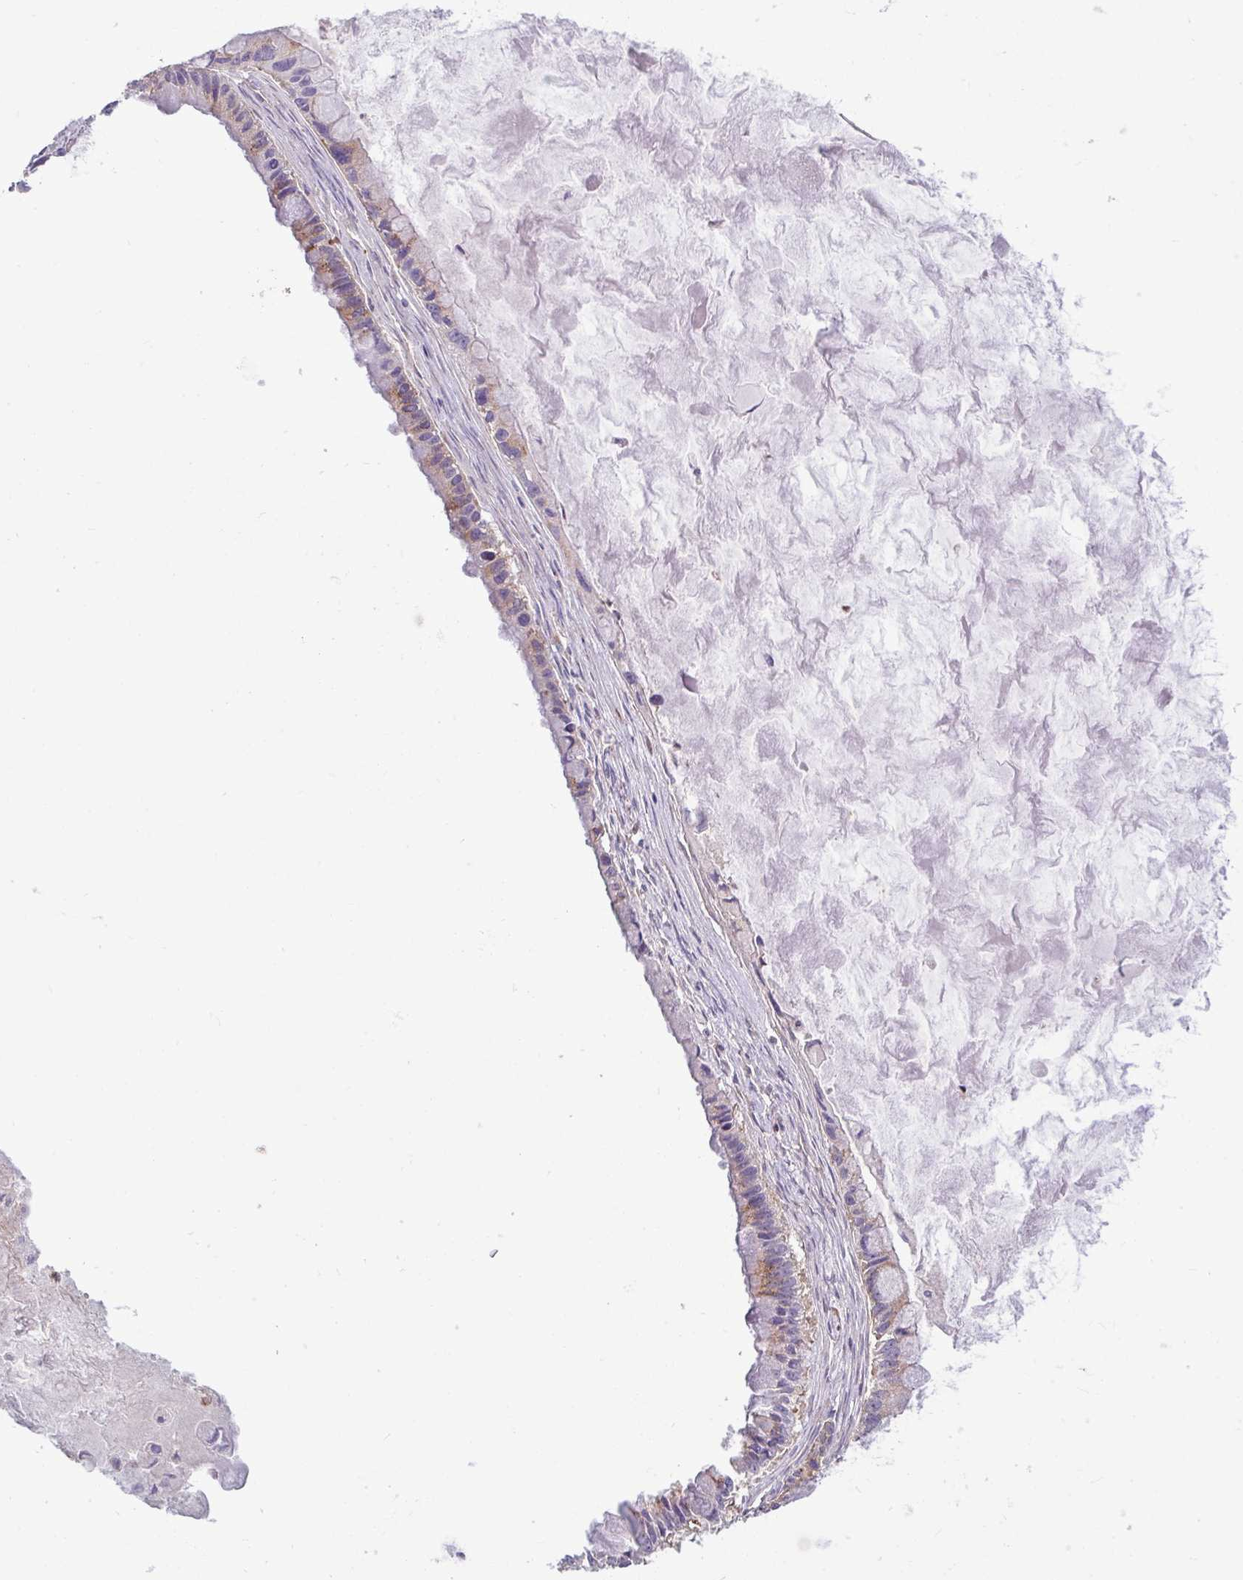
{"staining": {"intensity": "weak", "quantity": "25%-75%", "location": "cytoplasmic/membranous"}, "tissue": "ovarian cancer", "cell_type": "Tumor cells", "image_type": "cancer", "snomed": [{"axis": "morphology", "description": "Cystadenocarcinoma, mucinous, NOS"}, {"axis": "topography", "description": "Ovary"}], "caption": "This is an image of immunohistochemistry staining of ovarian mucinous cystadenocarcinoma, which shows weak staining in the cytoplasmic/membranous of tumor cells.", "gene": "LSM12", "patient": {"sex": "female", "age": 63}}